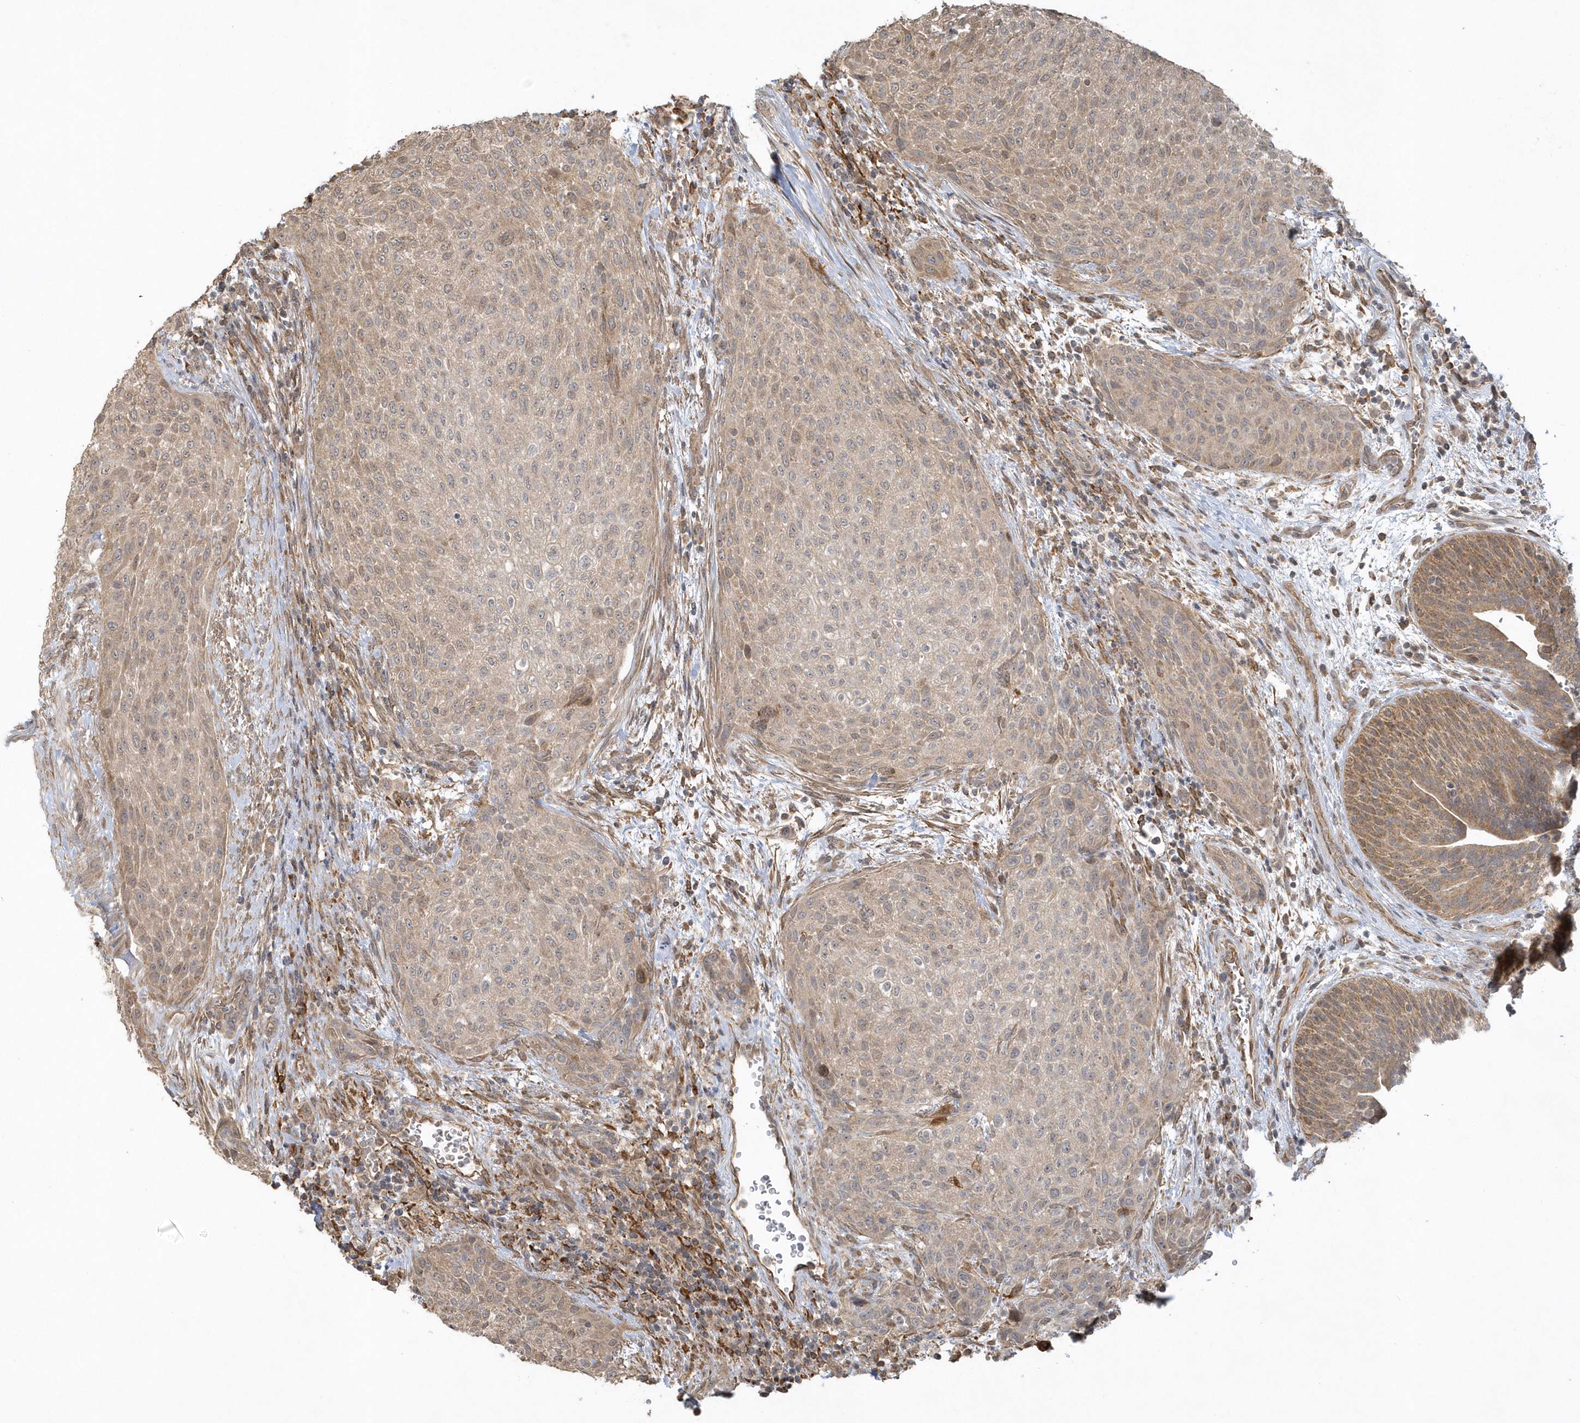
{"staining": {"intensity": "weak", "quantity": ">75%", "location": "cytoplasmic/membranous"}, "tissue": "urothelial cancer", "cell_type": "Tumor cells", "image_type": "cancer", "snomed": [{"axis": "morphology", "description": "Urothelial carcinoma, High grade"}, {"axis": "topography", "description": "Urinary bladder"}], "caption": "DAB immunohistochemical staining of urothelial cancer displays weak cytoplasmic/membranous protein positivity in approximately >75% of tumor cells. The staining was performed using DAB (3,3'-diaminobenzidine) to visualize the protein expression in brown, while the nuclei were stained in blue with hematoxylin (Magnification: 20x).", "gene": "THG1L", "patient": {"sex": "male", "age": 35}}